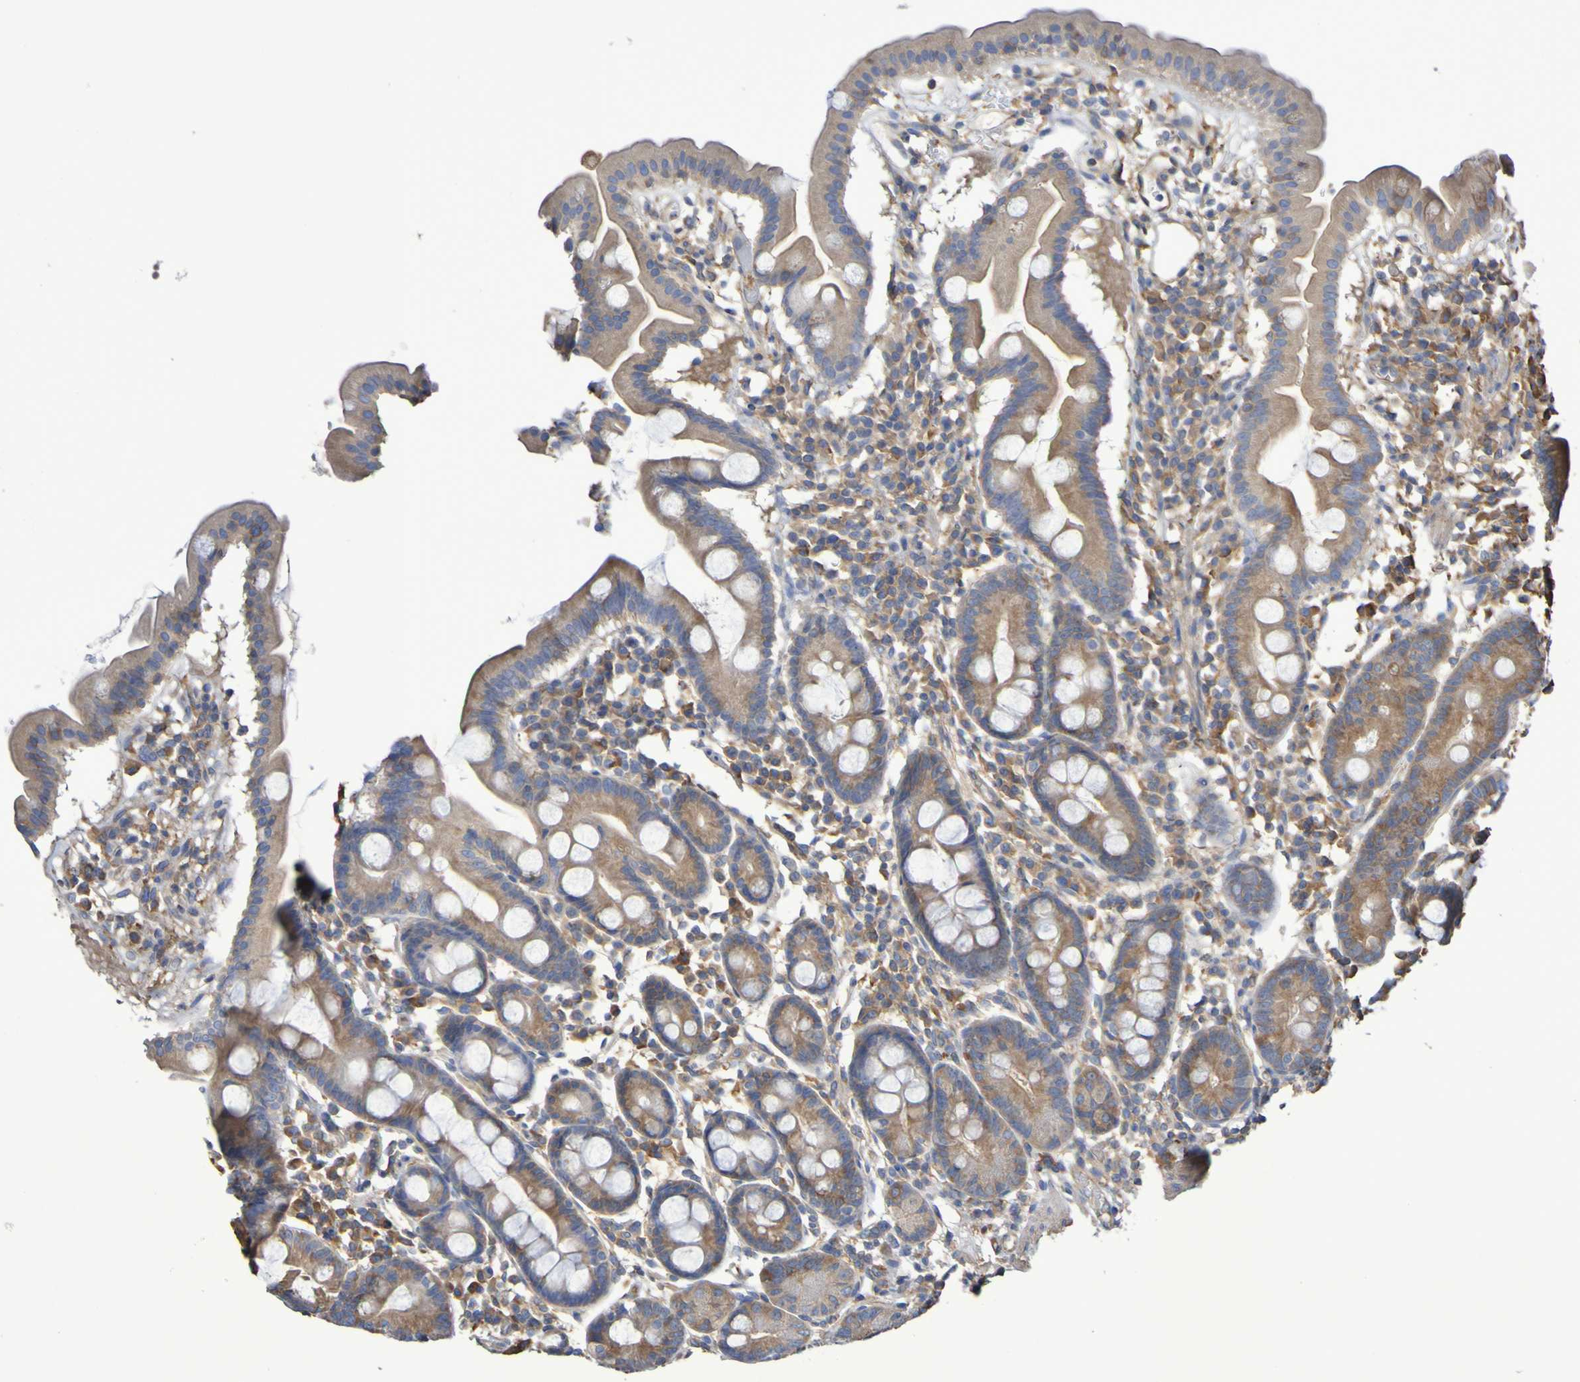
{"staining": {"intensity": "moderate", "quantity": ">75%", "location": "cytoplasmic/membranous"}, "tissue": "duodenum", "cell_type": "Glandular cells", "image_type": "normal", "snomed": [{"axis": "morphology", "description": "Normal tissue, NOS"}, {"axis": "topography", "description": "Duodenum"}], "caption": "Immunohistochemical staining of normal duodenum reveals medium levels of moderate cytoplasmic/membranous staining in about >75% of glandular cells. The staining was performed using DAB to visualize the protein expression in brown, while the nuclei were stained in blue with hematoxylin (Magnification: 20x).", "gene": "SYNJ1", "patient": {"sex": "male", "age": 50}}